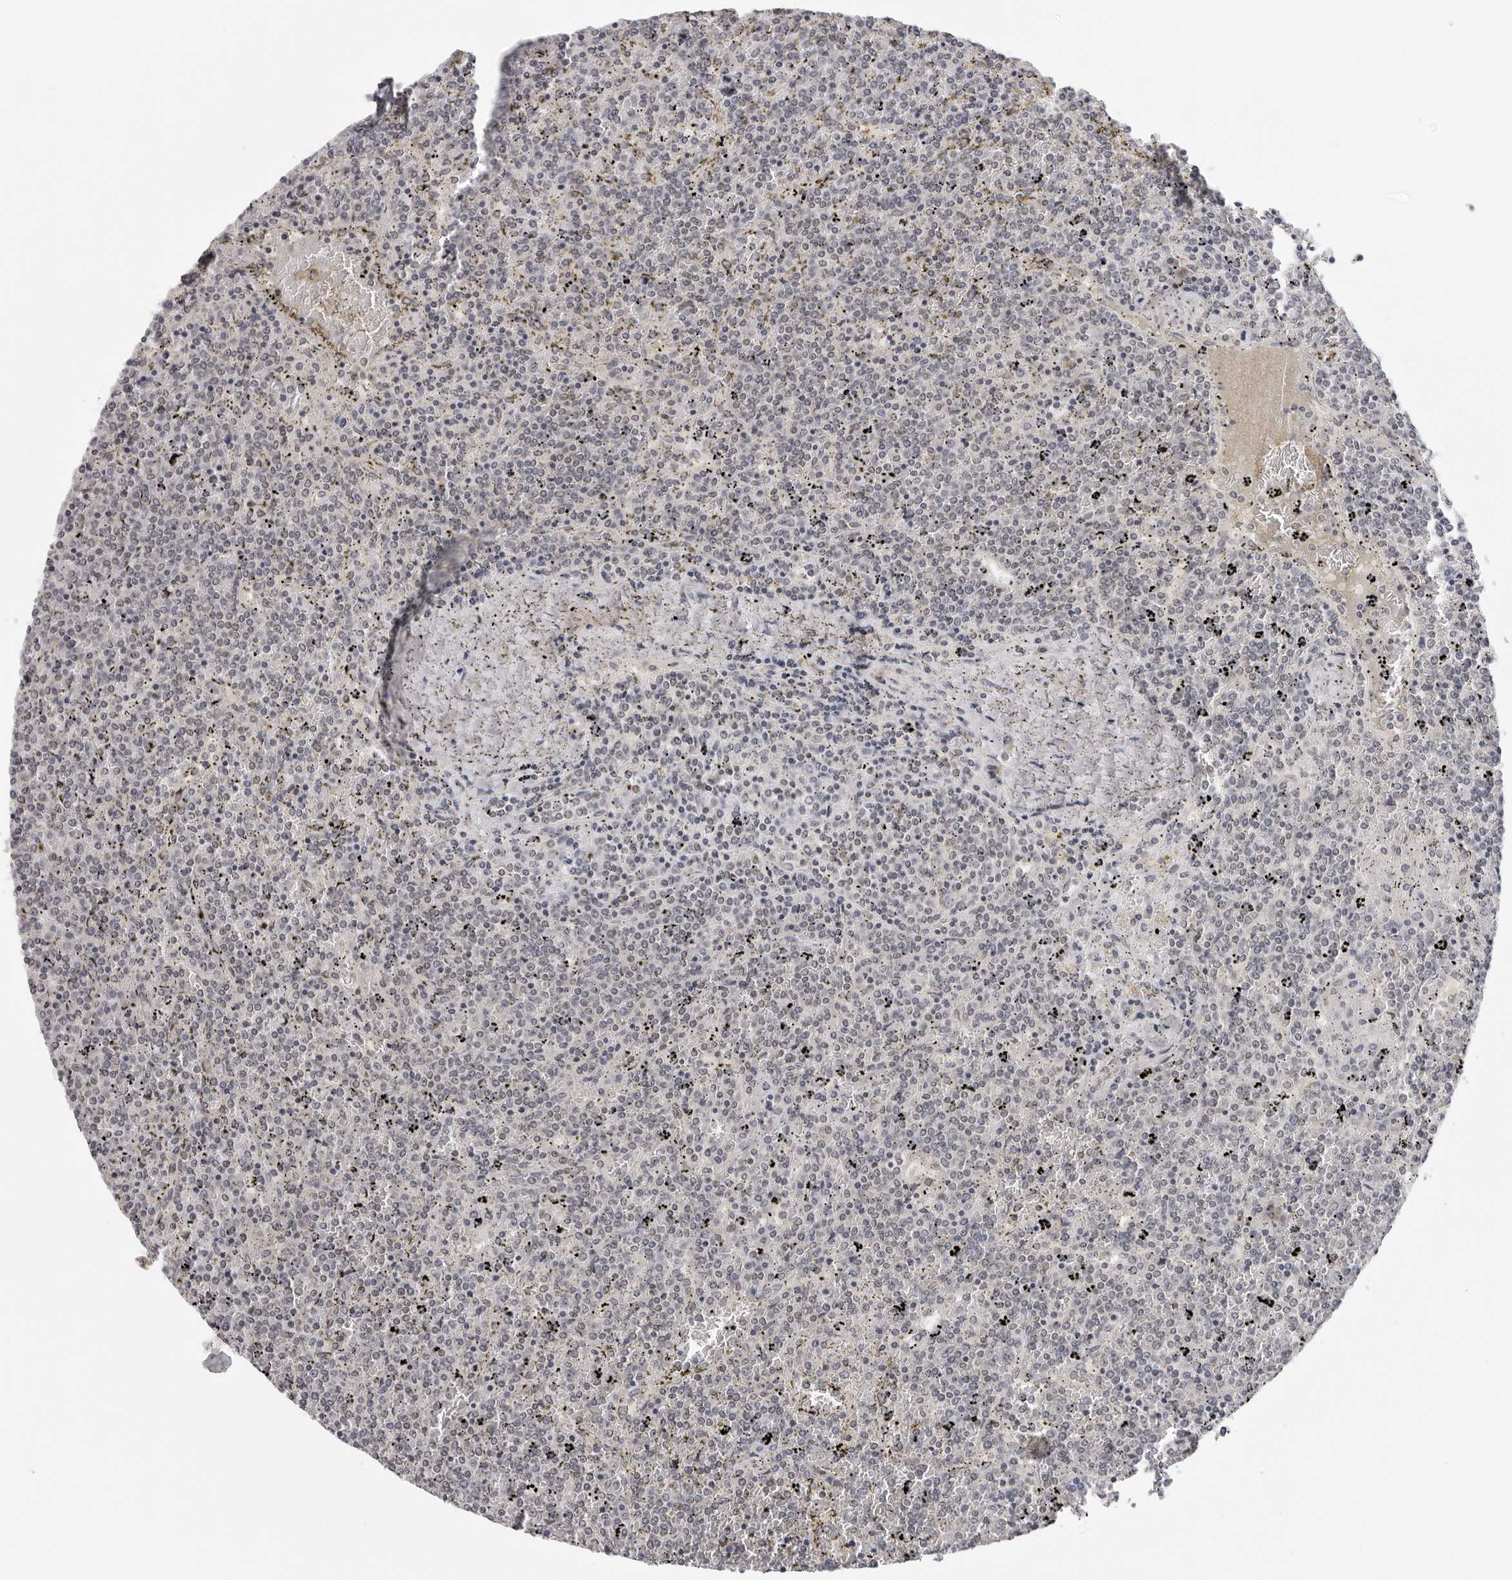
{"staining": {"intensity": "negative", "quantity": "none", "location": "none"}, "tissue": "lymphoma", "cell_type": "Tumor cells", "image_type": "cancer", "snomed": [{"axis": "morphology", "description": "Malignant lymphoma, non-Hodgkin's type, Low grade"}, {"axis": "topography", "description": "Spleen"}], "caption": "Human lymphoma stained for a protein using immunohistochemistry shows no expression in tumor cells.", "gene": "PRUNE1", "patient": {"sex": "female", "age": 19}}